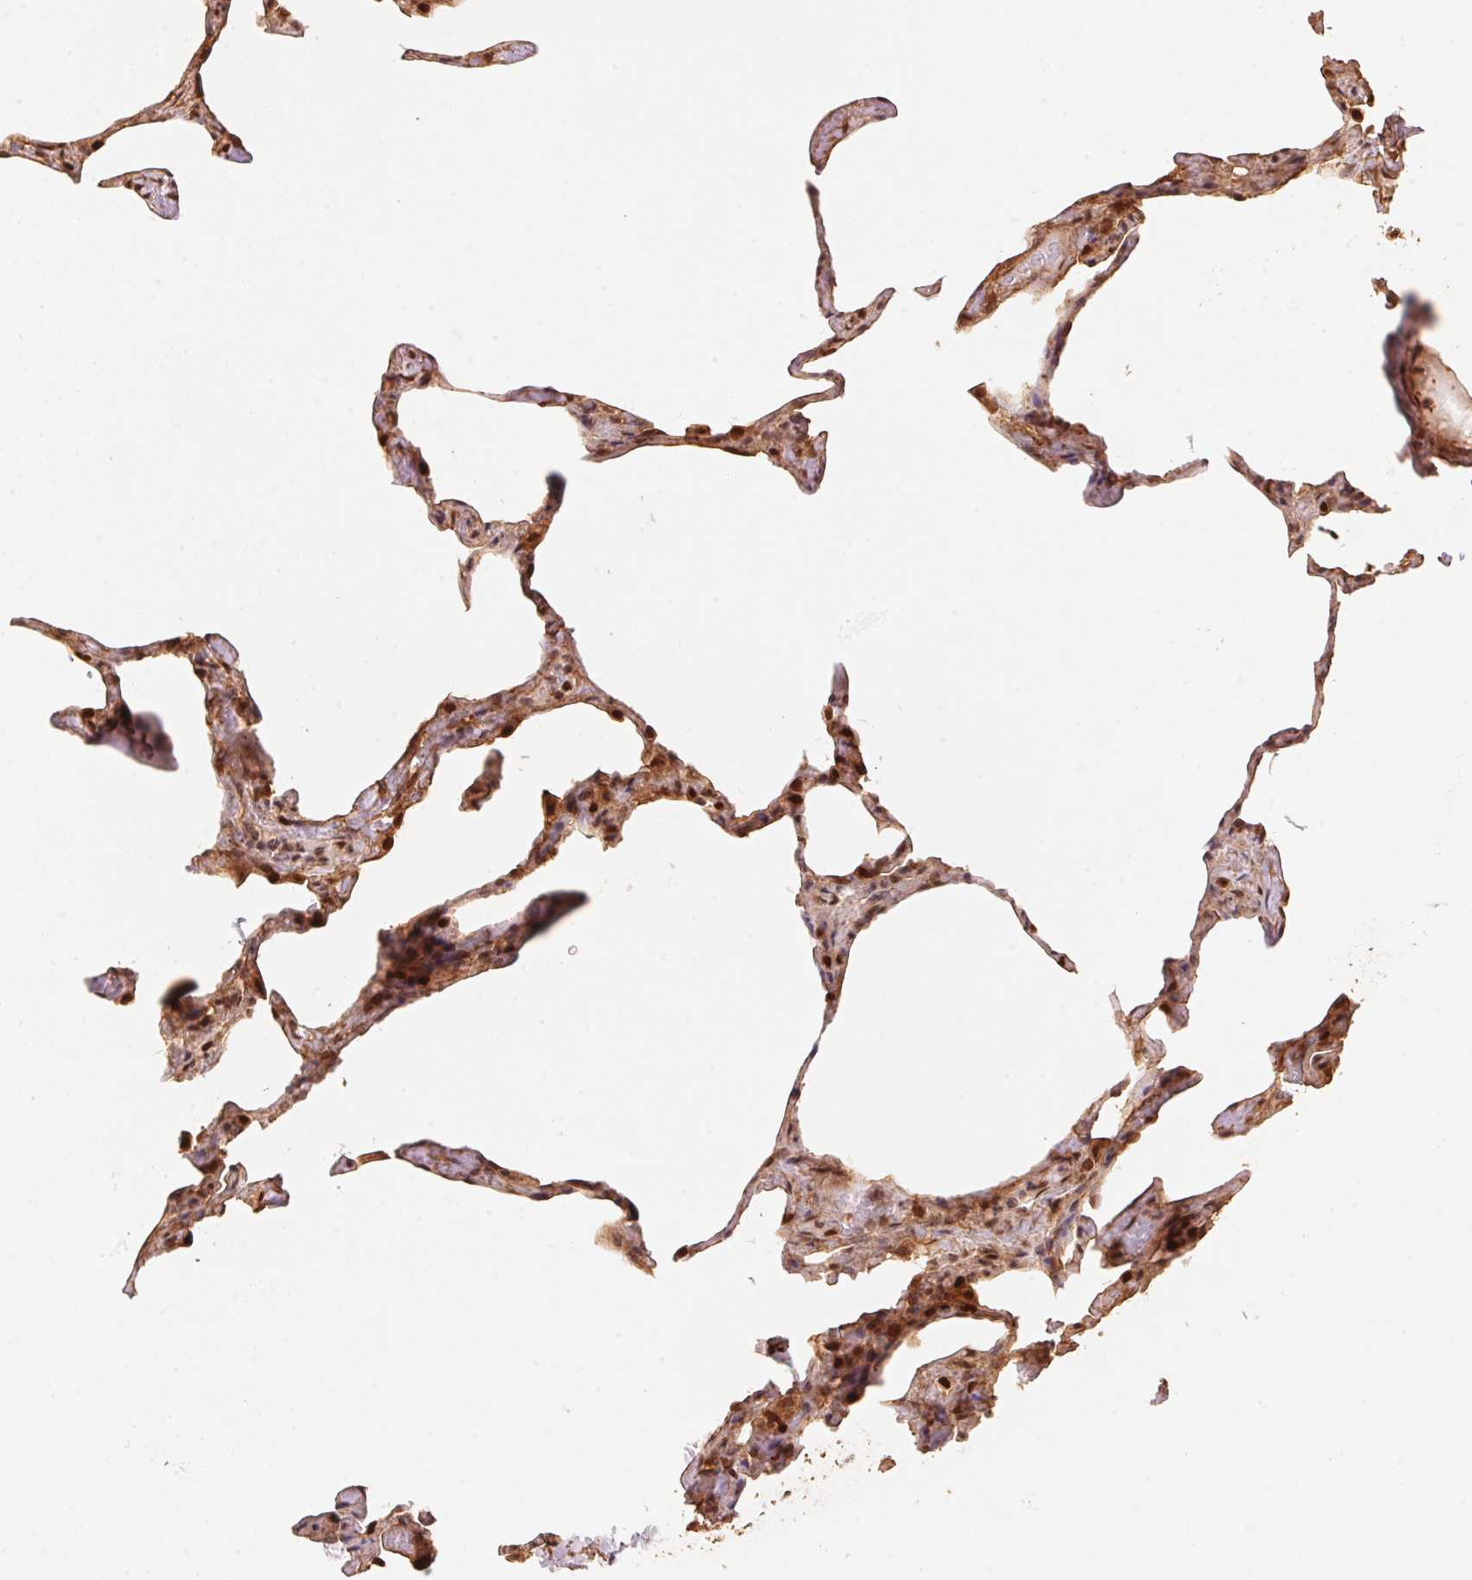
{"staining": {"intensity": "strong", "quantity": "25%-75%", "location": "nuclear"}, "tissue": "lung", "cell_type": "Alveolar cells", "image_type": "normal", "snomed": [{"axis": "morphology", "description": "Normal tissue, NOS"}, {"axis": "topography", "description": "Lung"}], "caption": "Lung stained with a brown dye shows strong nuclear positive expression in about 25%-75% of alveolar cells.", "gene": "TNIP2", "patient": {"sex": "male", "age": 65}}